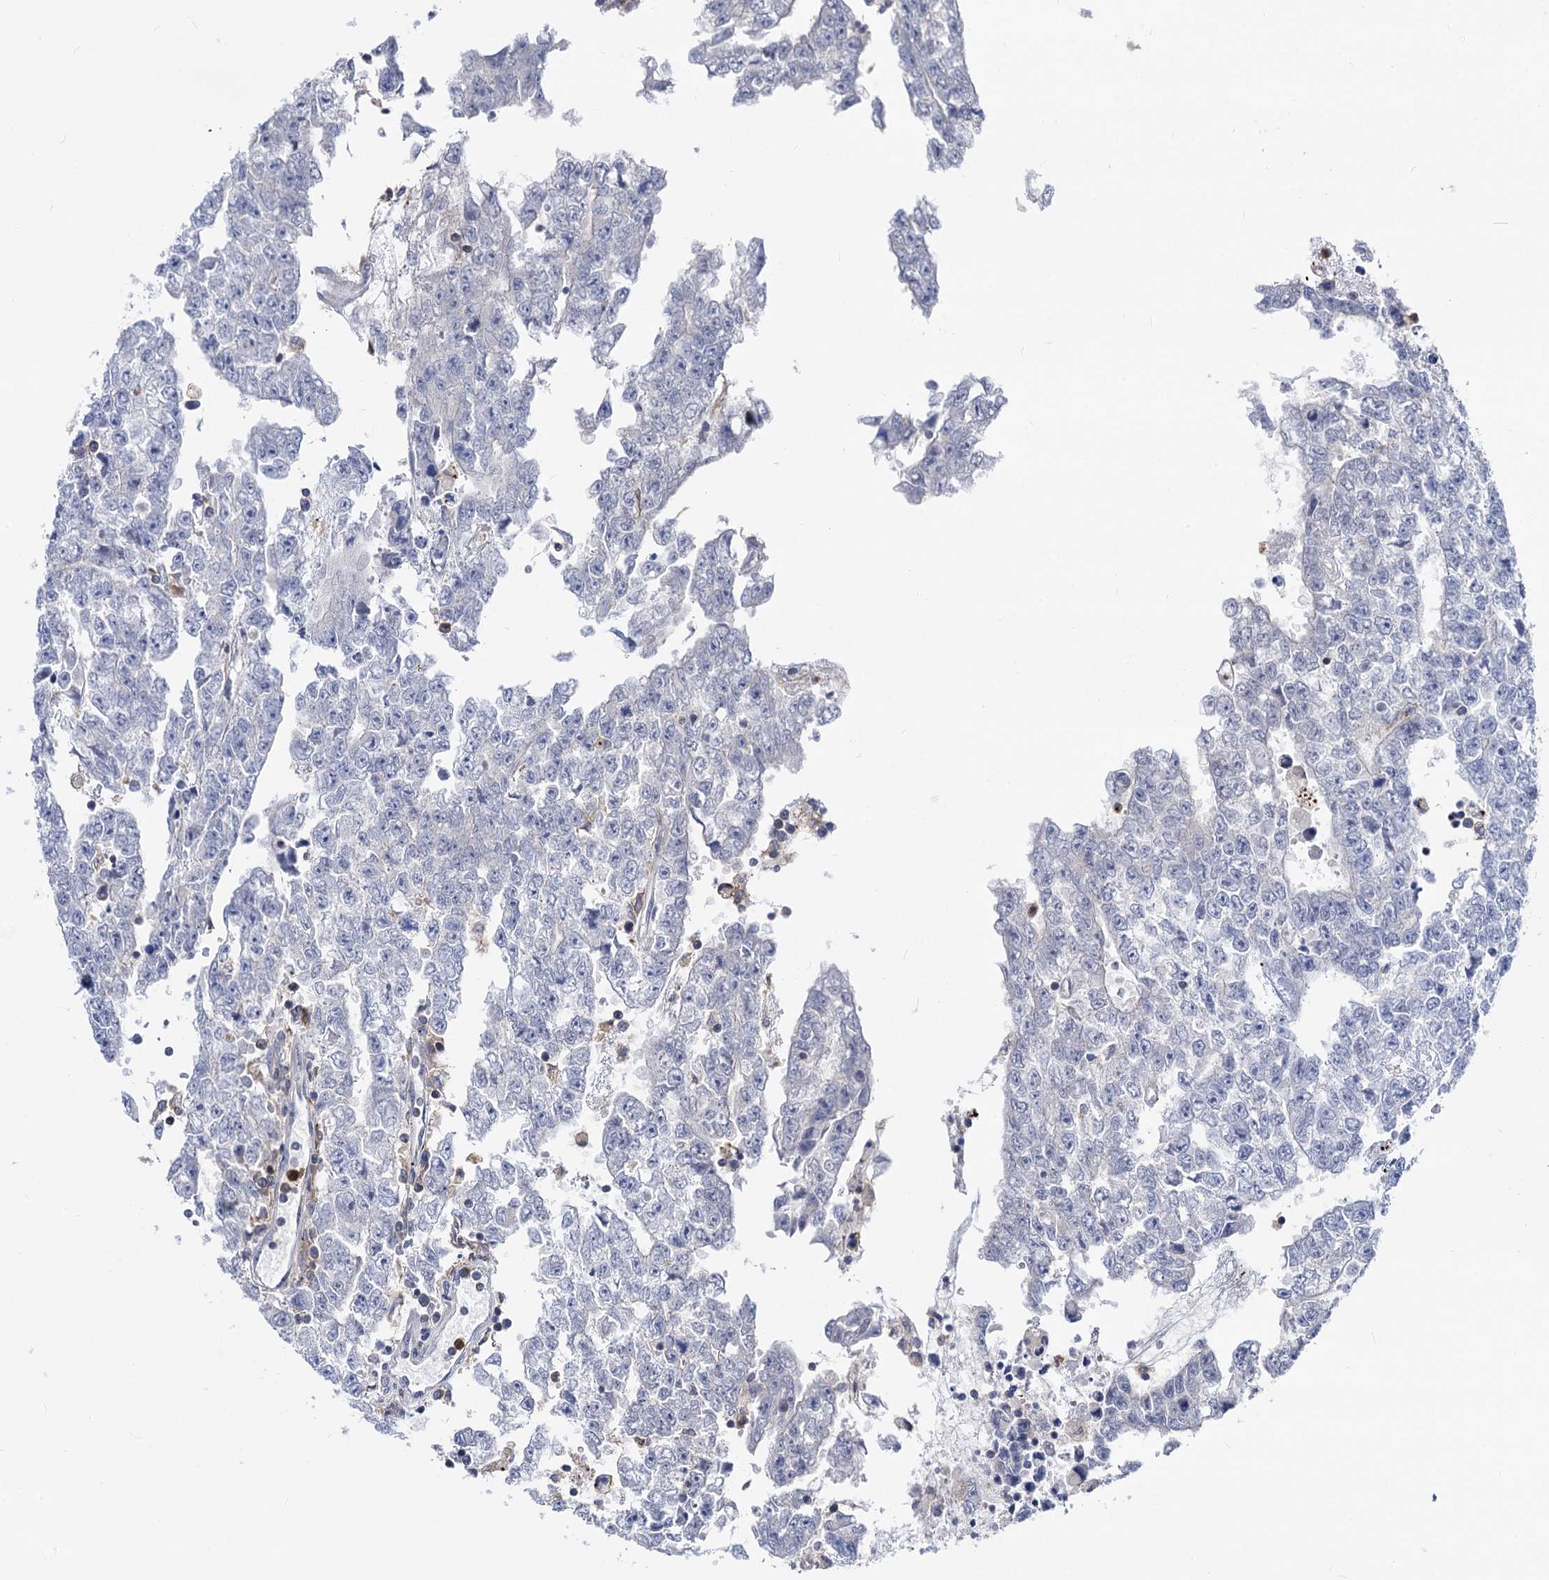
{"staining": {"intensity": "negative", "quantity": "none", "location": "none"}, "tissue": "testis cancer", "cell_type": "Tumor cells", "image_type": "cancer", "snomed": [{"axis": "morphology", "description": "Carcinoma, Embryonal, NOS"}, {"axis": "topography", "description": "Testis"}], "caption": "Immunohistochemistry (IHC) micrograph of neoplastic tissue: human testis cancer (embryonal carcinoma) stained with DAB exhibits no significant protein positivity in tumor cells.", "gene": "RHOG", "patient": {"sex": "male", "age": 25}}